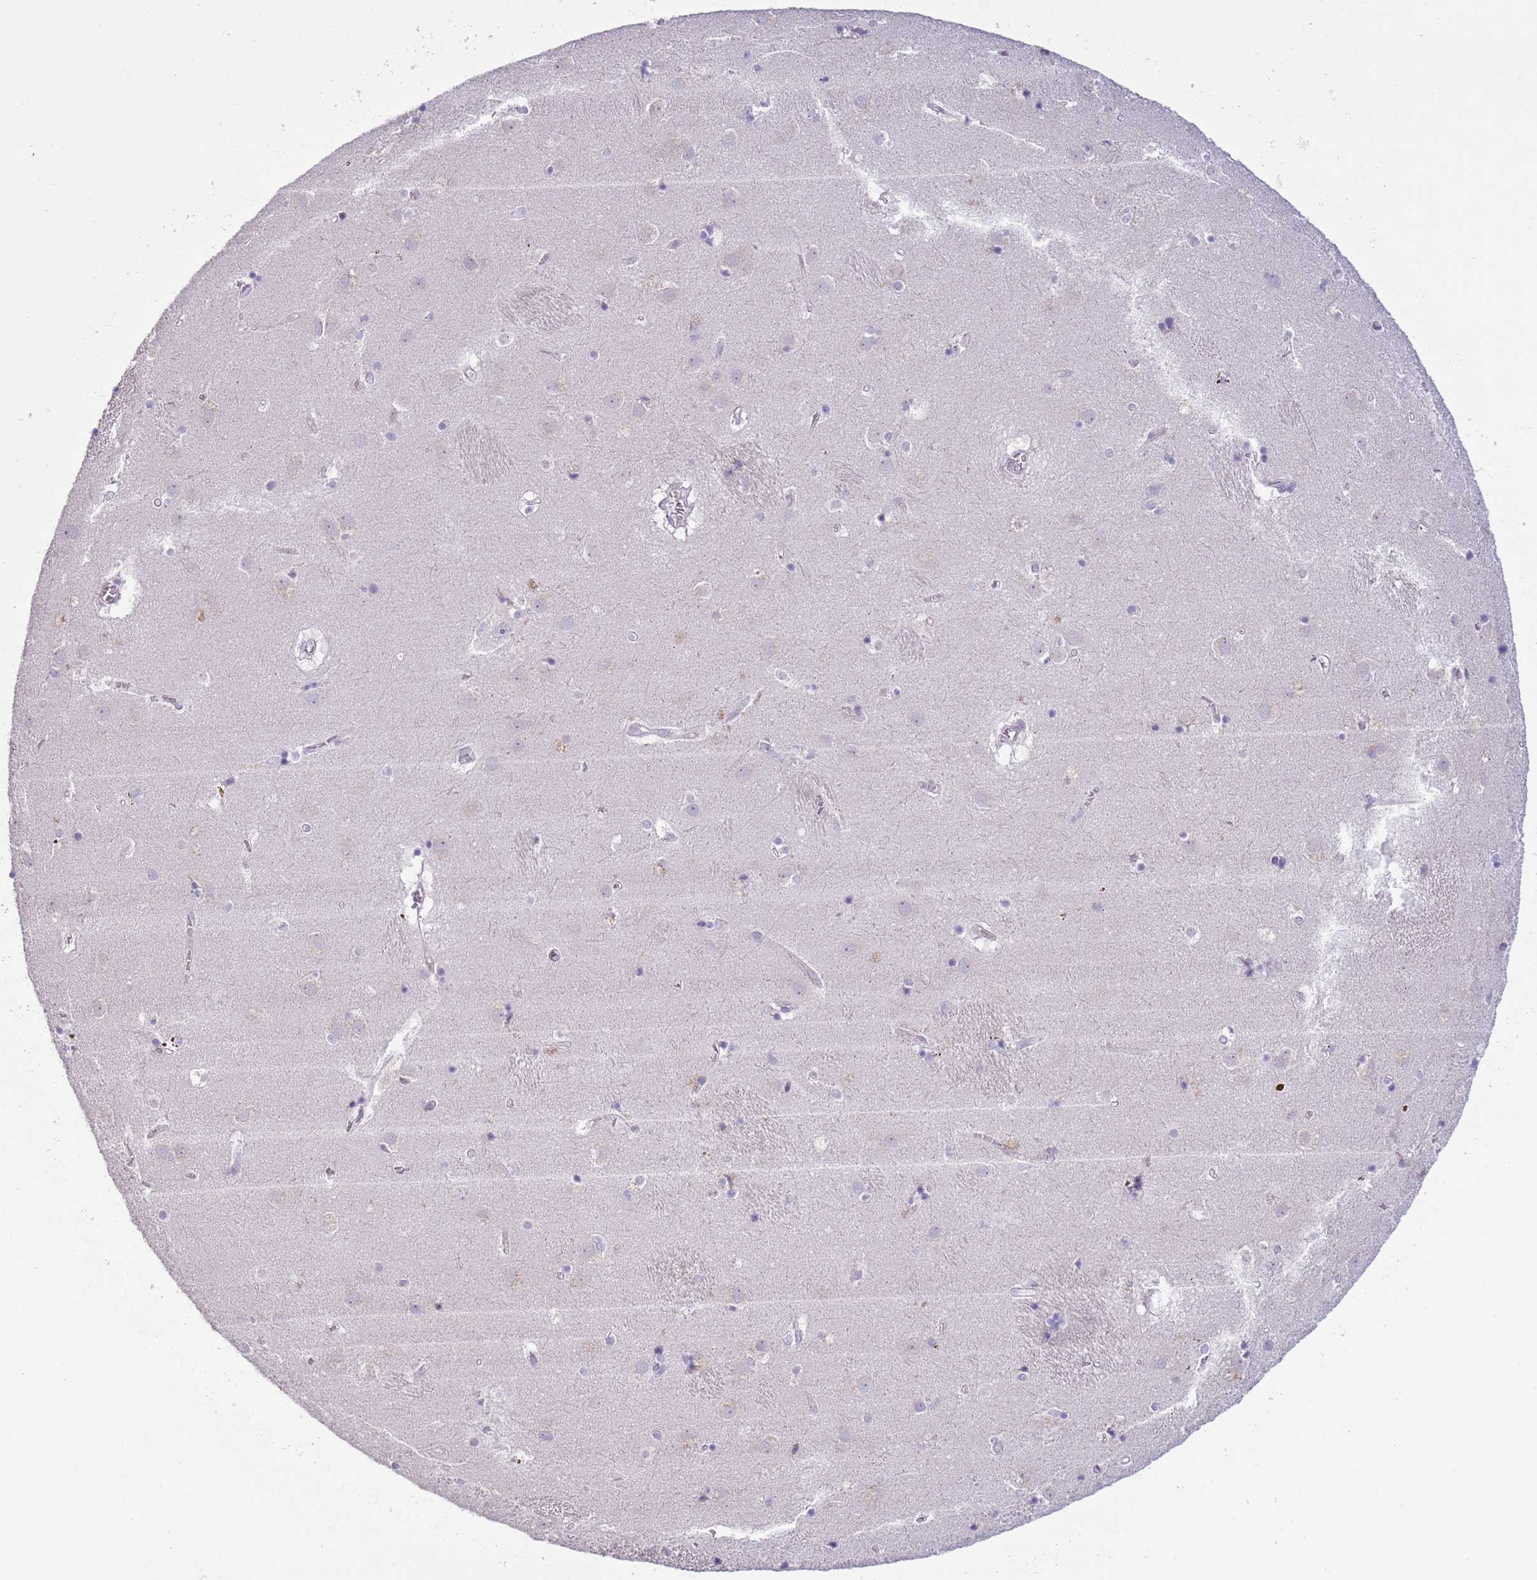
{"staining": {"intensity": "negative", "quantity": "none", "location": "none"}, "tissue": "caudate", "cell_type": "Glial cells", "image_type": "normal", "snomed": [{"axis": "morphology", "description": "Normal tissue, NOS"}, {"axis": "topography", "description": "Lateral ventricle wall"}], "caption": "The histopathology image demonstrates no significant expression in glial cells of caudate. (Immunohistochemistry, brightfield microscopy, high magnification).", "gene": "ZNF239", "patient": {"sex": "male", "age": 70}}